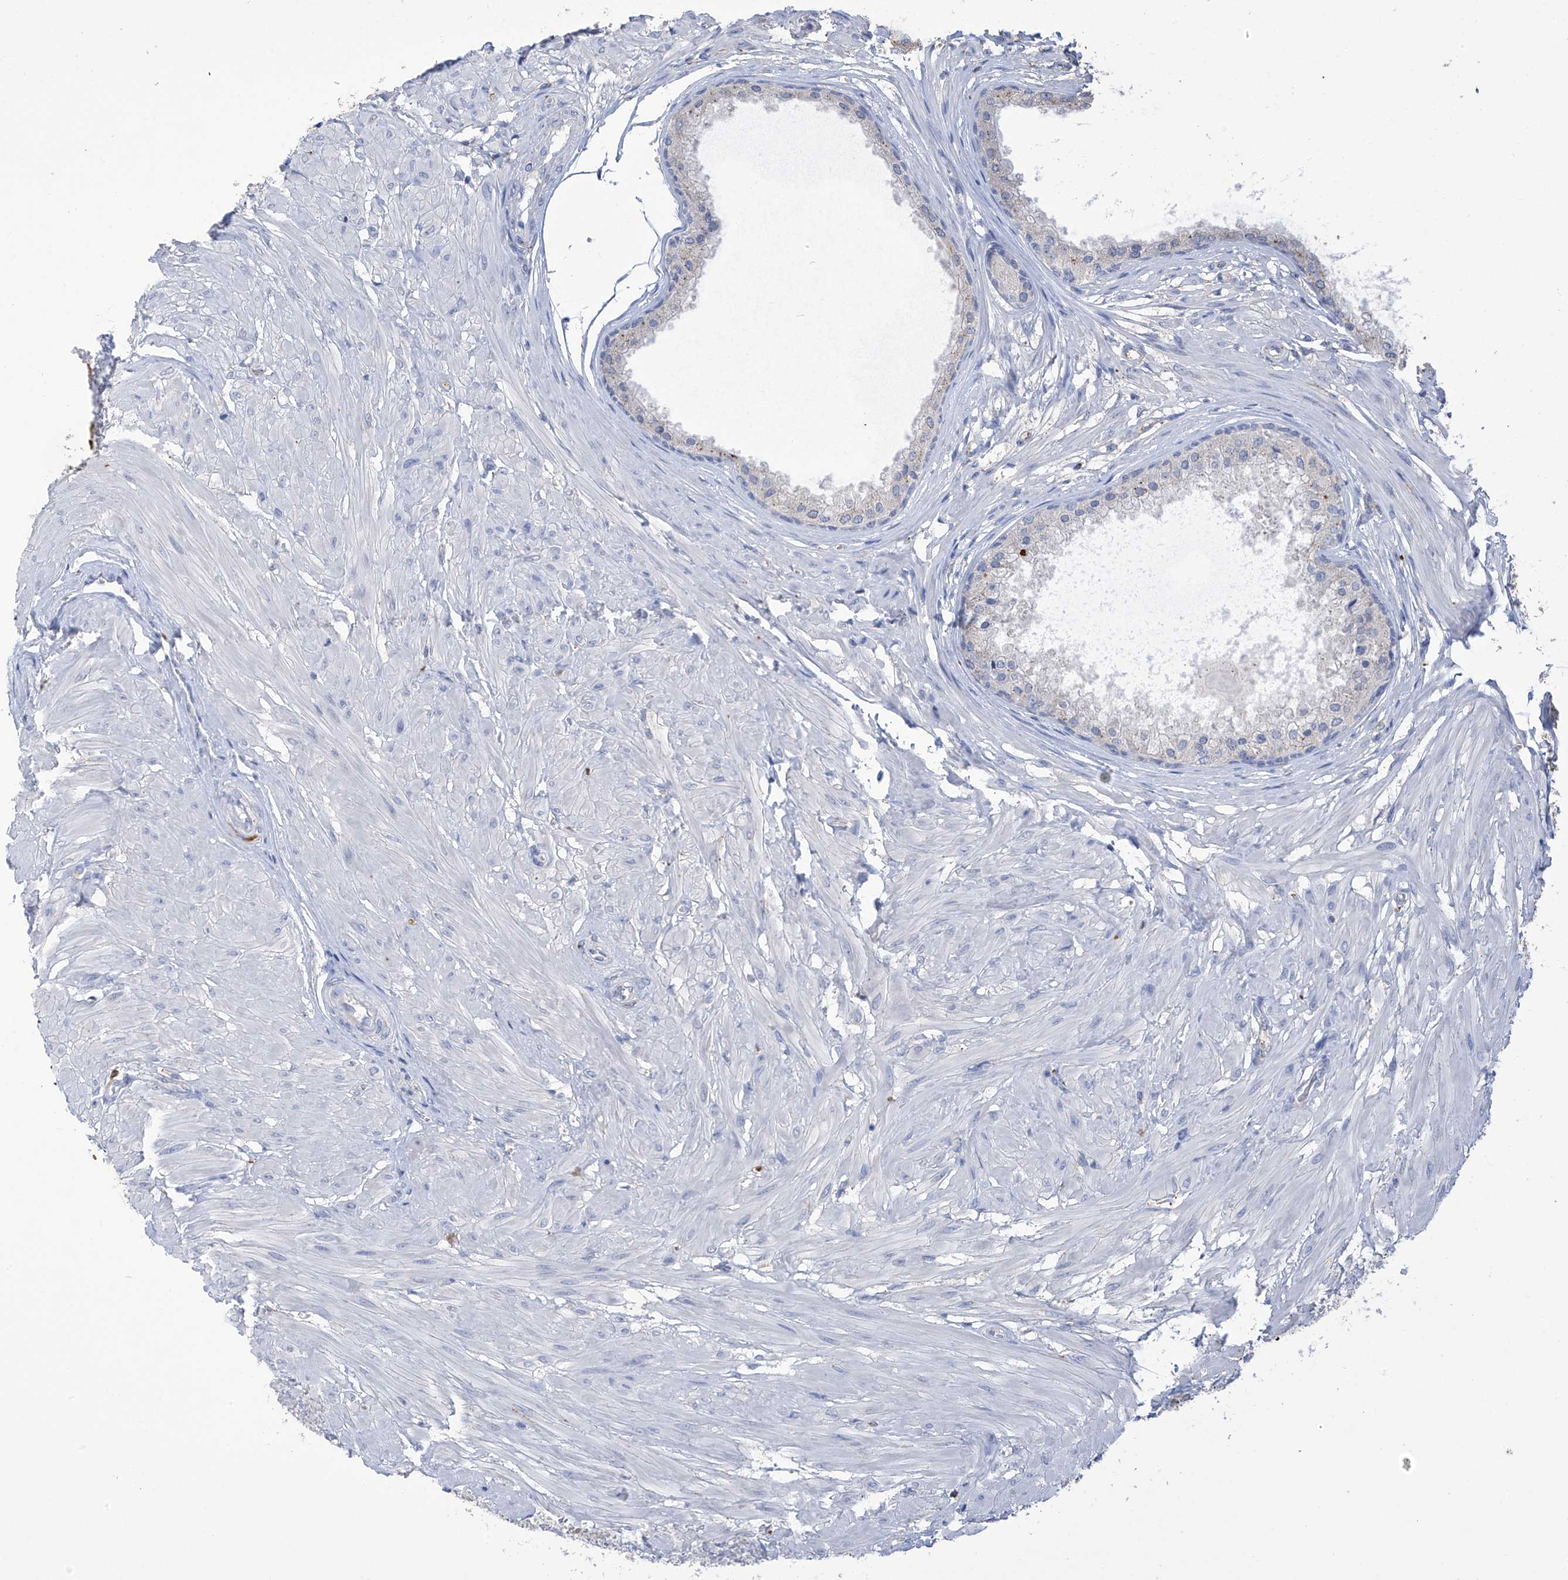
{"staining": {"intensity": "negative", "quantity": "none", "location": "none"}, "tissue": "prostate", "cell_type": "Glandular cells", "image_type": "normal", "snomed": [{"axis": "morphology", "description": "Normal tissue, NOS"}, {"axis": "topography", "description": "Prostate"}], "caption": "IHC of benign prostate displays no staining in glandular cells.", "gene": "OGT", "patient": {"sex": "male", "age": 48}}